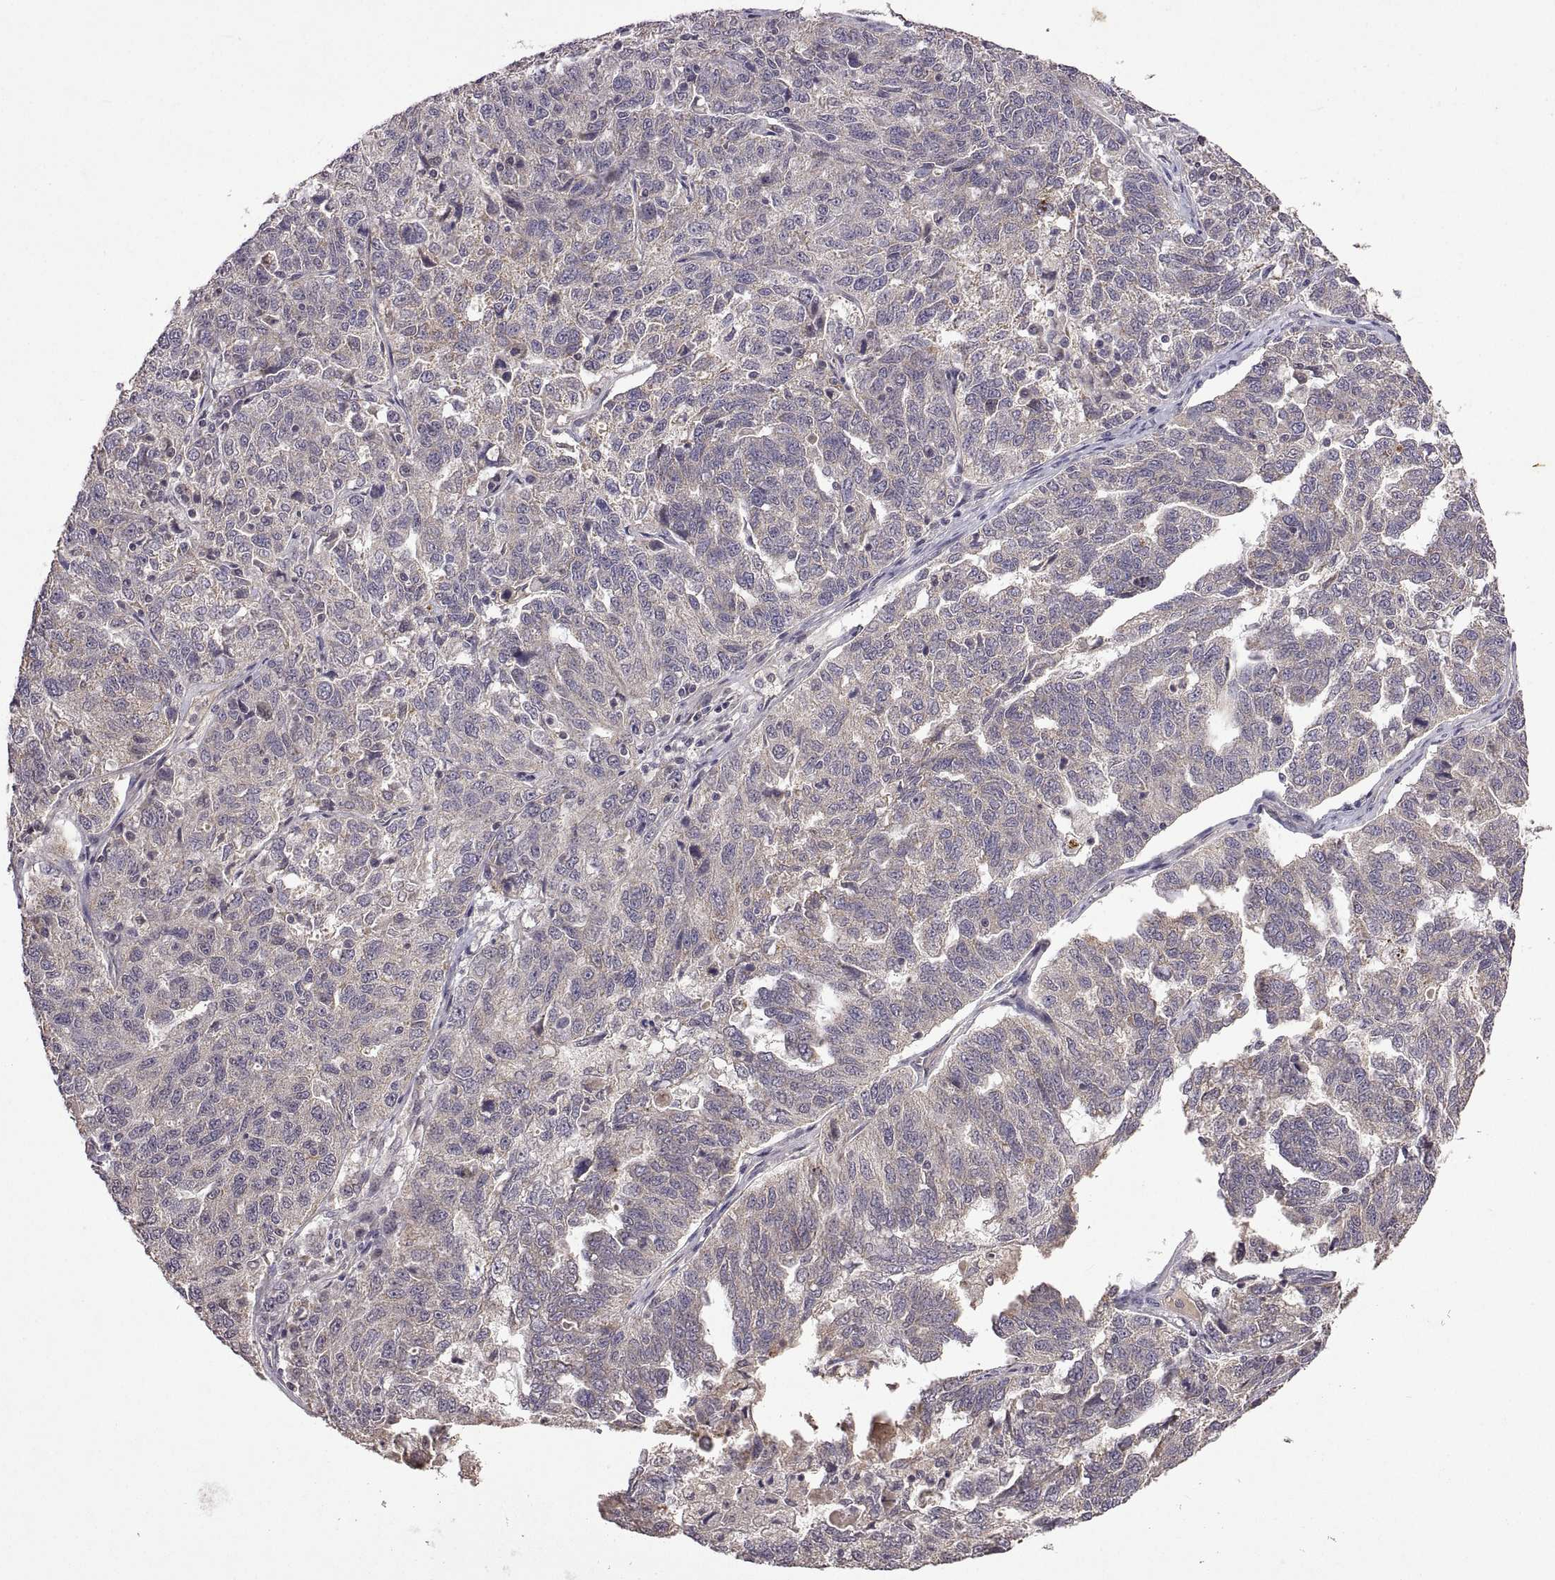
{"staining": {"intensity": "negative", "quantity": "none", "location": "none"}, "tissue": "ovarian cancer", "cell_type": "Tumor cells", "image_type": "cancer", "snomed": [{"axis": "morphology", "description": "Cystadenocarcinoma, serous, NOS"}, {"axis": "topography", "description": "Ovary"}], "caption": "An IHC micrograph of serous cystadenocarcinoma (ovarian) is shown. There is no staining in tumor cells of serous cystadenocarcinoma (ovarian).", "gene": "LAMA1", "patient": {"sex": "female", "age": 71}}